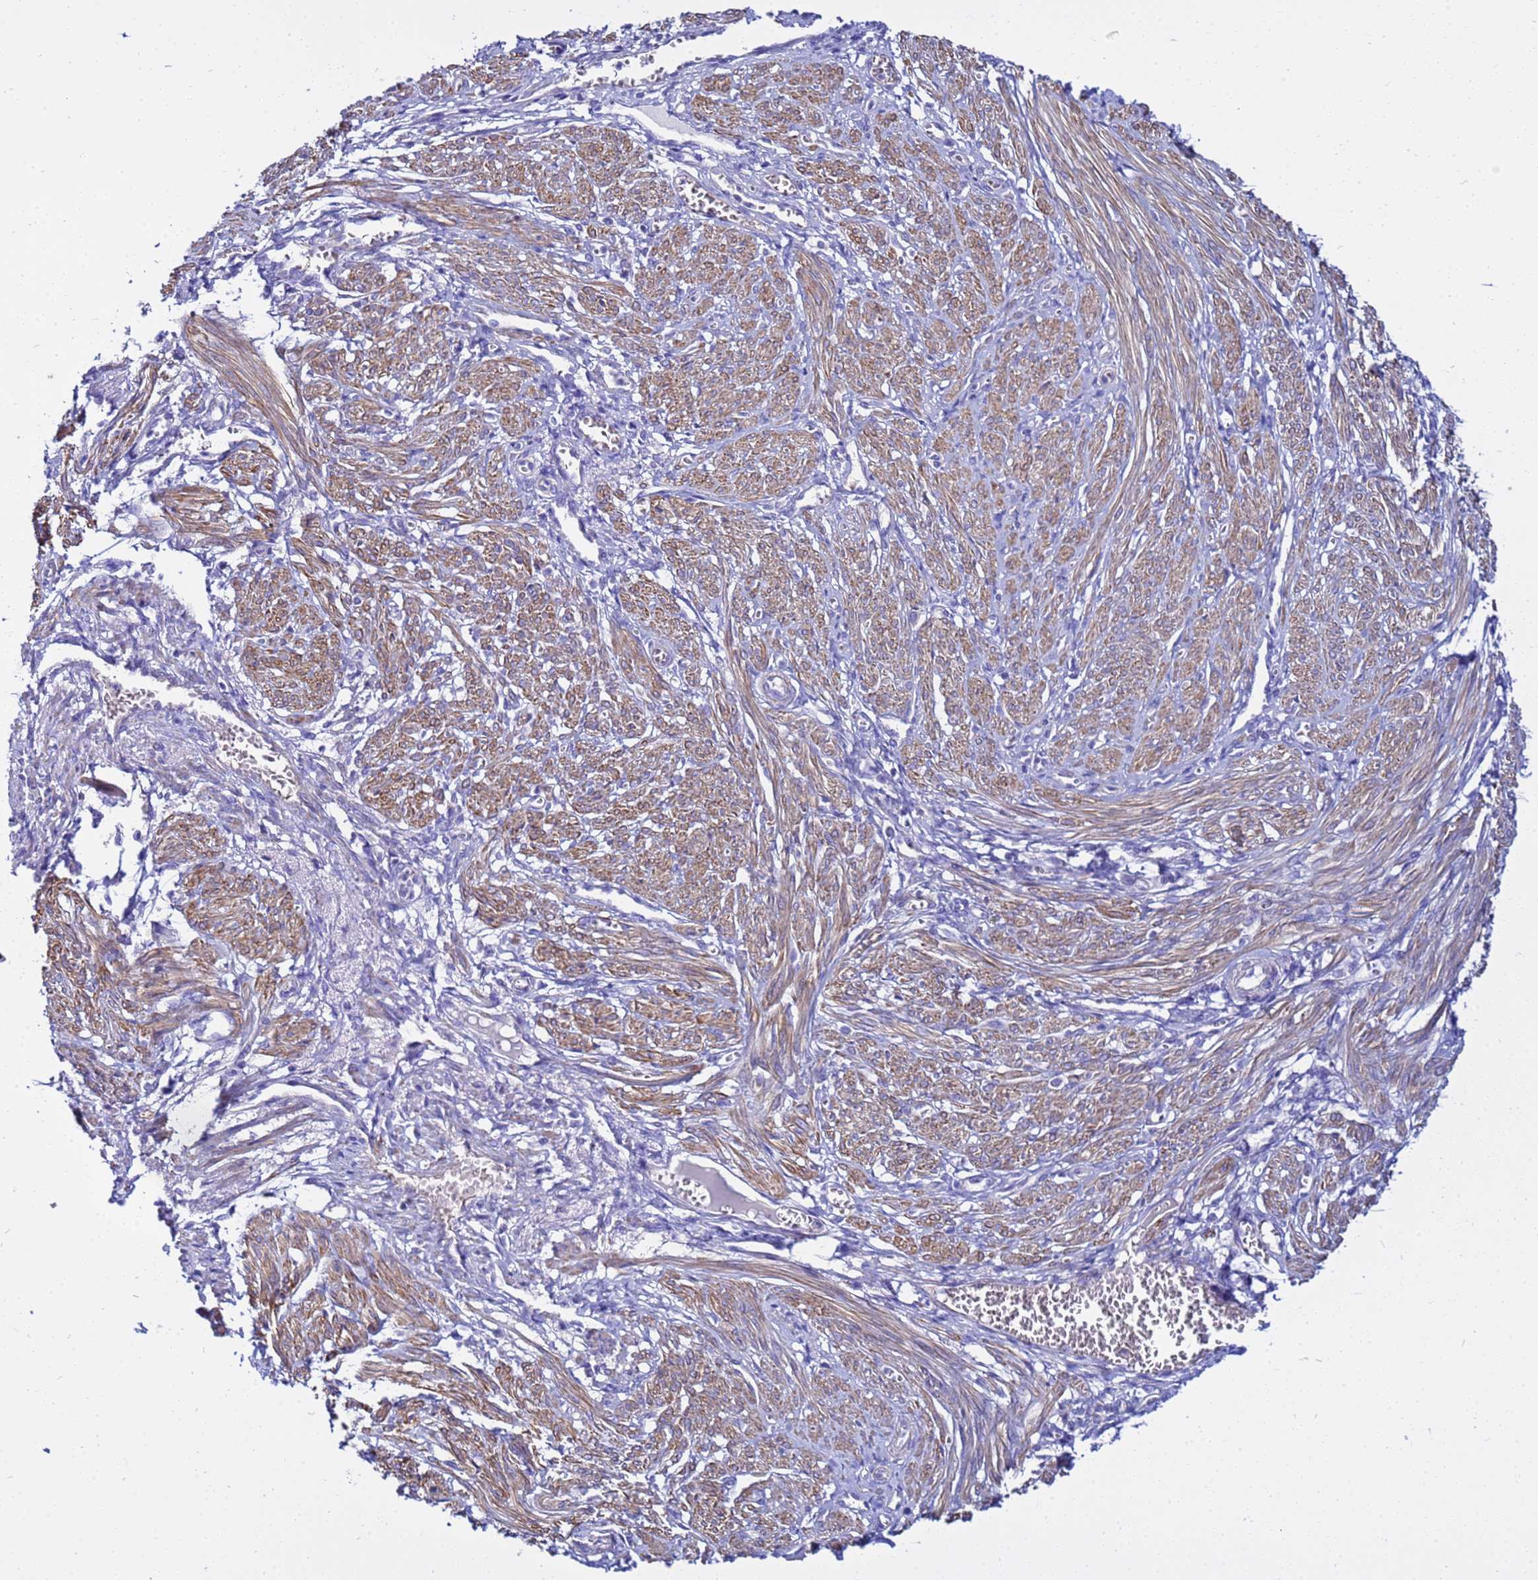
{"staining": {"intensity": "moderate", "quantity": "25%-75%", "location": "cytoplasmic/membranous"}, "tissue": "smooth muscle", "cell_type": "Smooth muscle cells", "image_type": "normal", "snomed": [{"axis": "morphology", "description": "Normal tissue, NOS"}, {"axis": "topography", "description": "Smooth muscle"}], "caption": "Immunohistochemical staining of normal human smooth muscle exhibits medium levels of moderate cytoplasmic/membranous staining in approximately 25%-75% of smooth muscle cells.", "gene": "USP18", "patient": {"sex": "female", "age": 39}}